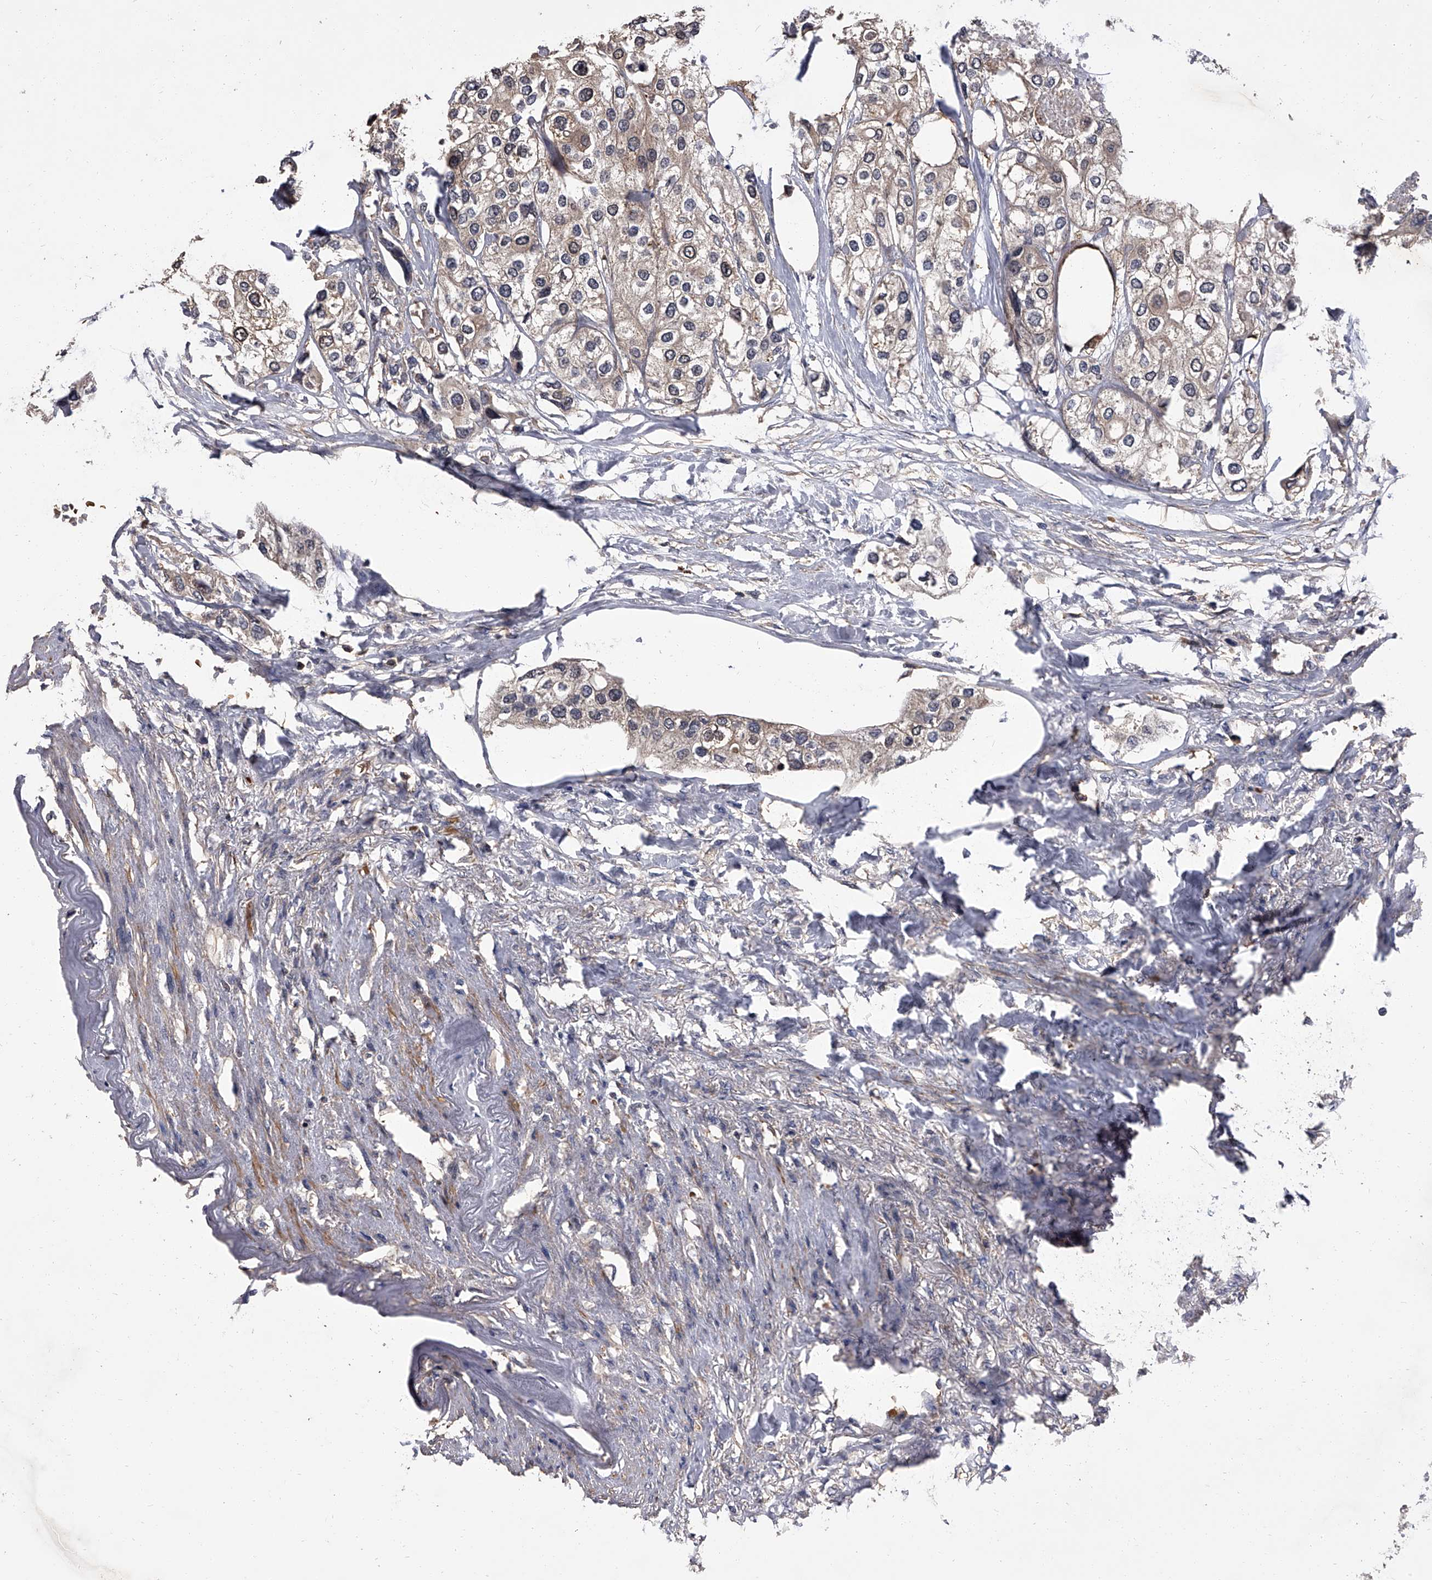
{"staining": {"intensity": "weak", "quantity": "25%-75%", "location": "cytoplasmic/membranous"}, "tissue": "urothelial cancer", "cell_type": "Tumor cells", "image_type": "cancer", "snomed": [{"axis": "morphology", "description": "Urothelial carcinoma, High grade"}, {"axis": "topography", "description": "Urinary bladder"}], "caption": "The immunohistochemical stain shows weak cytoplasmic/membranous expression in tumor cells of urothelial cancer tissue.", "gene": "STK36", "patient": {"sex": "male", "age": 64}}